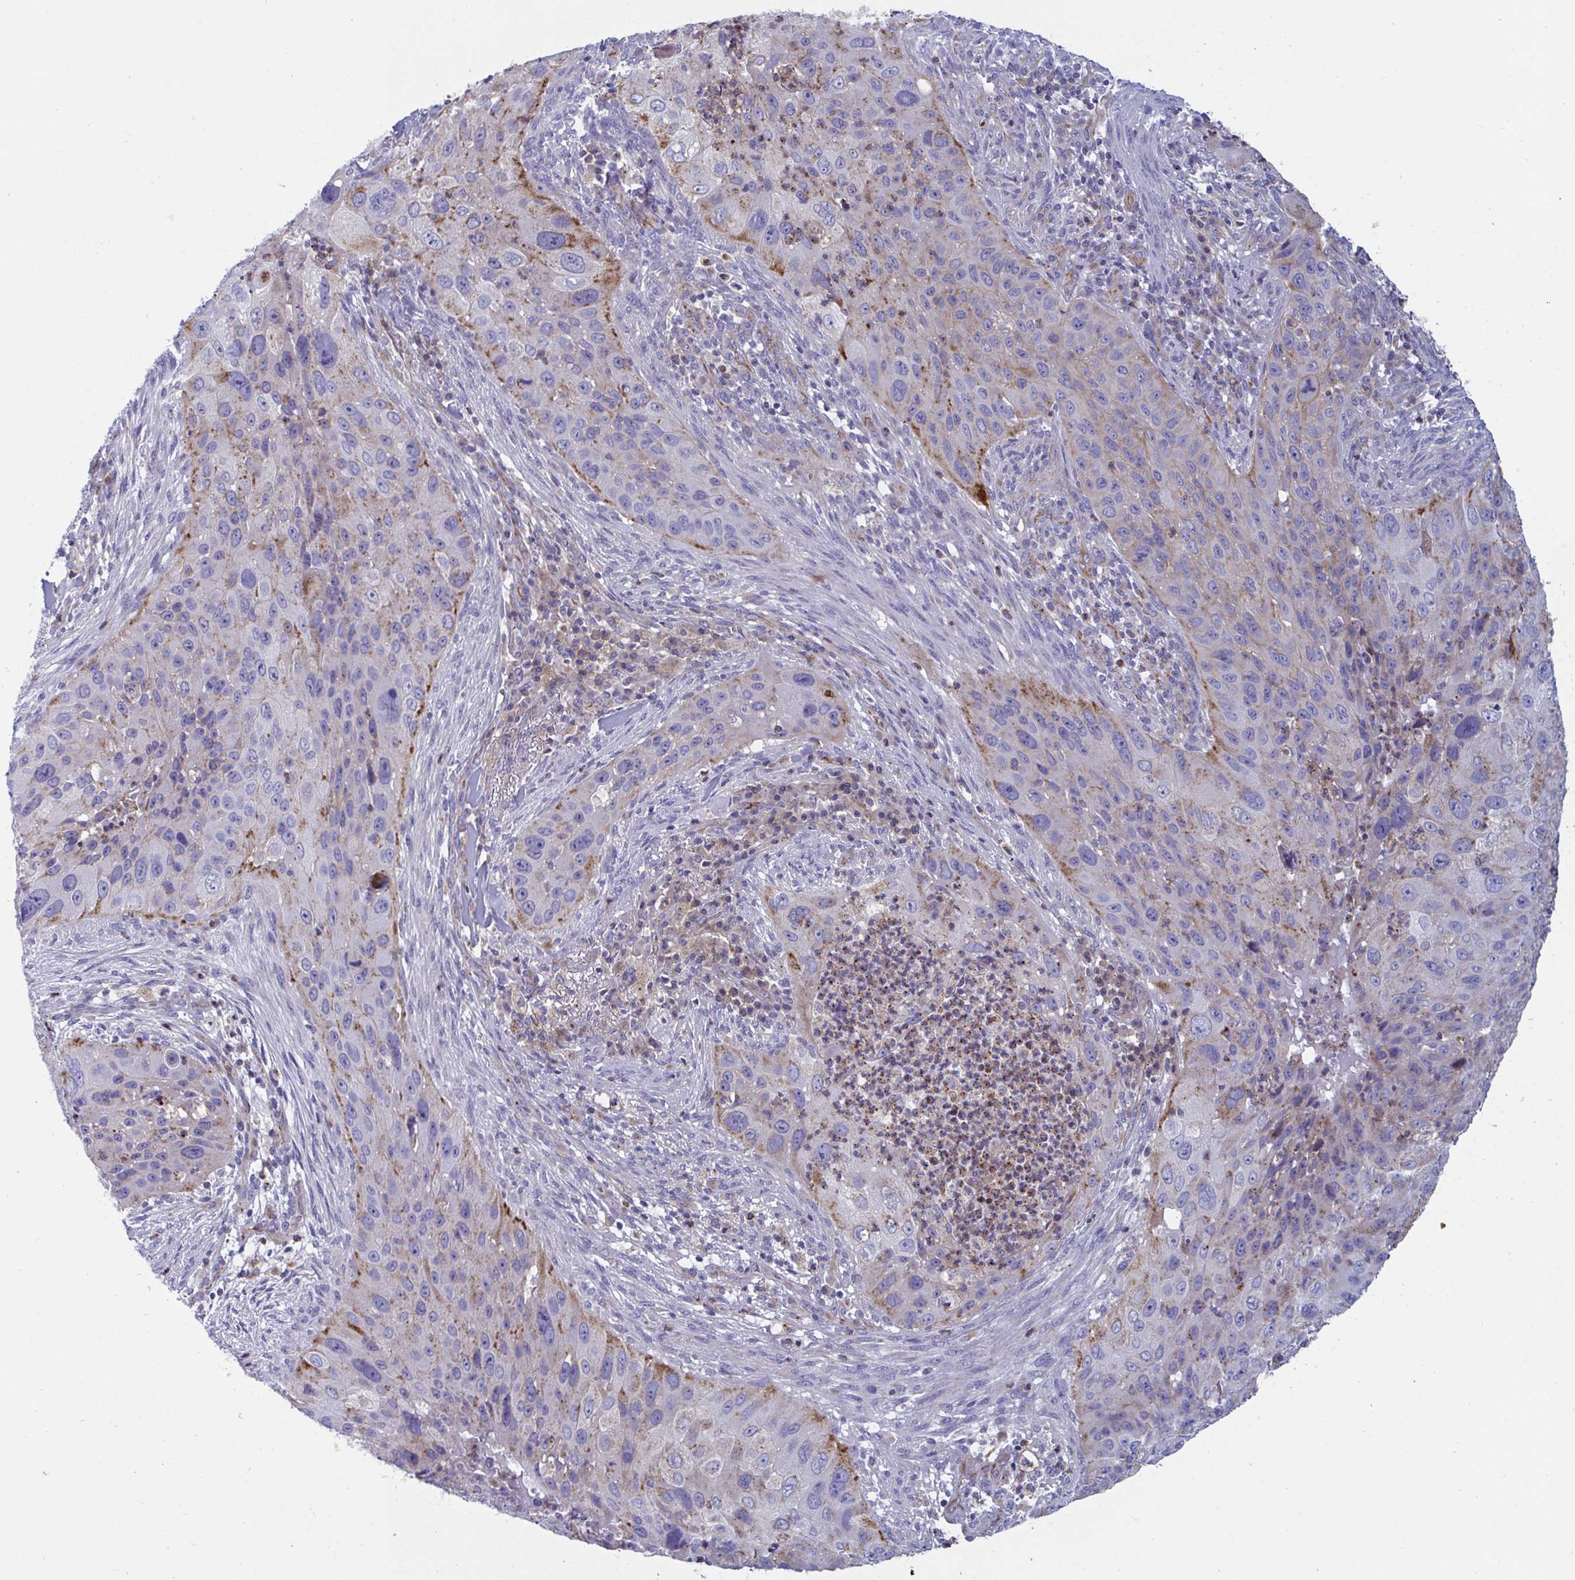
{"staining": {"intensity": "moderate", "quantity": "<25%", "location": "cytoplasmic/membranous"}, "tissue": "lung cancer", "cell_type": "Tumor cells", "image_type": "cancer", "snomed": [{"axis": "morphology", "description": "Squamous cell carcinoma, NOS"}, {"axis": "topography", "description": "Lung"}], "caption": "The histopathology image reveals staining of lung cancer, revealing moderate cytoplasmic/membranous protein positivity (brown color) within tumor cells. The staining was performed using DAB to visualize the protein expression in brown, while the nuclei were stained in blue with hematoxylin (Magnification: 20x).", "gene": "SLC9A6", "patient": {"sex": "male", "age": 63}}